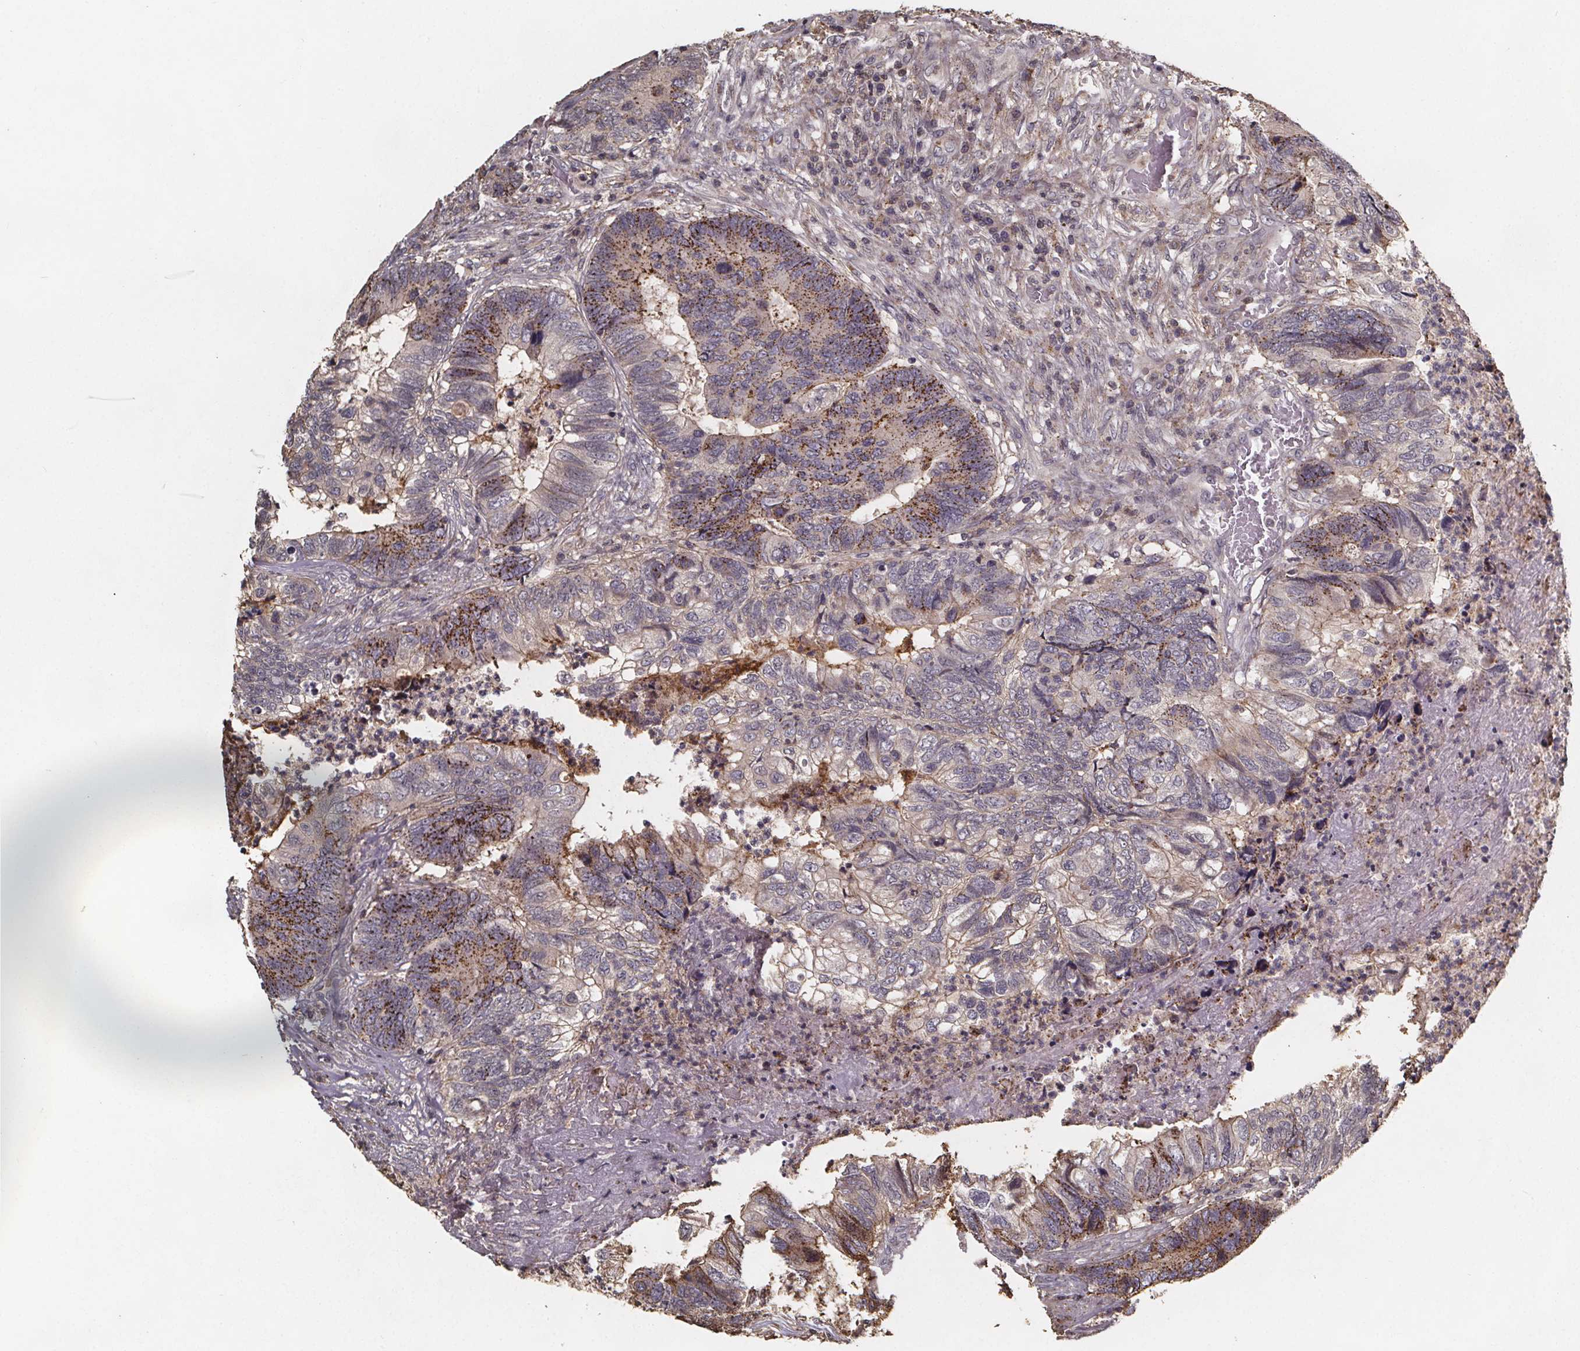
{"staining": {"intensity": "moderate", "quantity": "25%-75%", "location": "cytoplasmic/membranous"}, "tissue": "colorectal cancer", "cell_type": "Tumor cells", "image_type": "cancer", "snomed": [{"axis": "morphology", "description": "Adenocarcinoma, NOS"}, {"axis": "topography", "description": "Colon"}], "caption": "Tumor cells demonstrate moderate cytoplasmic/membranous expression in approximately 25%-75% of cells in adenocarcinoma (colorectal).", "gene": "ZNF879", "patient": {"sex": "female", "age": 67}}